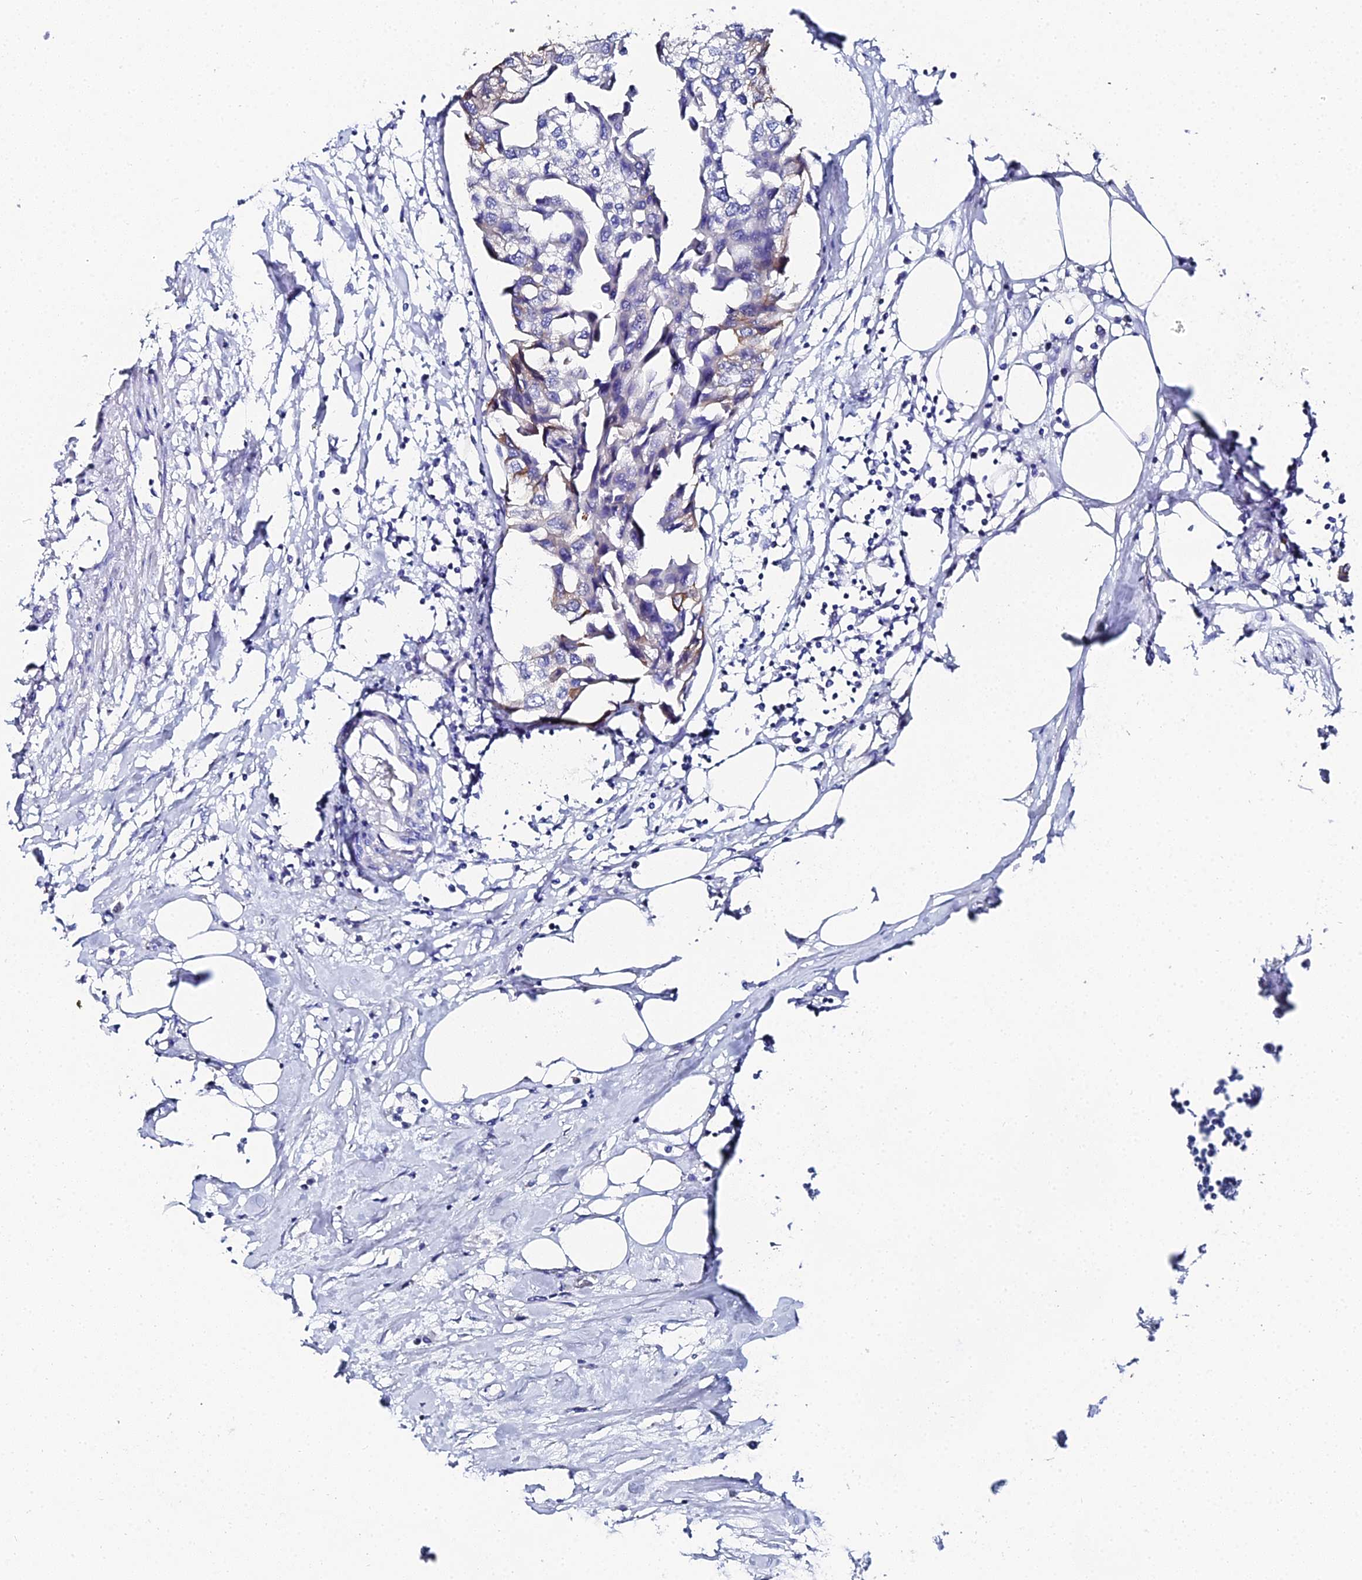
{"staining": {"intensity": "moderate", "quantity": "<25%", "location": "cytoplasmic/membranous"}, "tissue": "urothelial cancer", "cell_type": "Tumor cells", "image_type": "cancer", "snomed": [{"axis": "morphology", "description": "Urothelial carcinoma, High grade"}, {"axis": "topography", "description": "Urinary bladder"}], "caption": "Protein expression analysis of human high-grade urothelial carcinoma reveals moderate cytoplasmic/membranous staining in about <25% of tumor cells. (DAB (3,3'-diaminobenzidine) IHC, brown staining for protein, blue staining for nuclei).", "gene": "KRT17", "patient": {"sex": "male", "age": 64}}